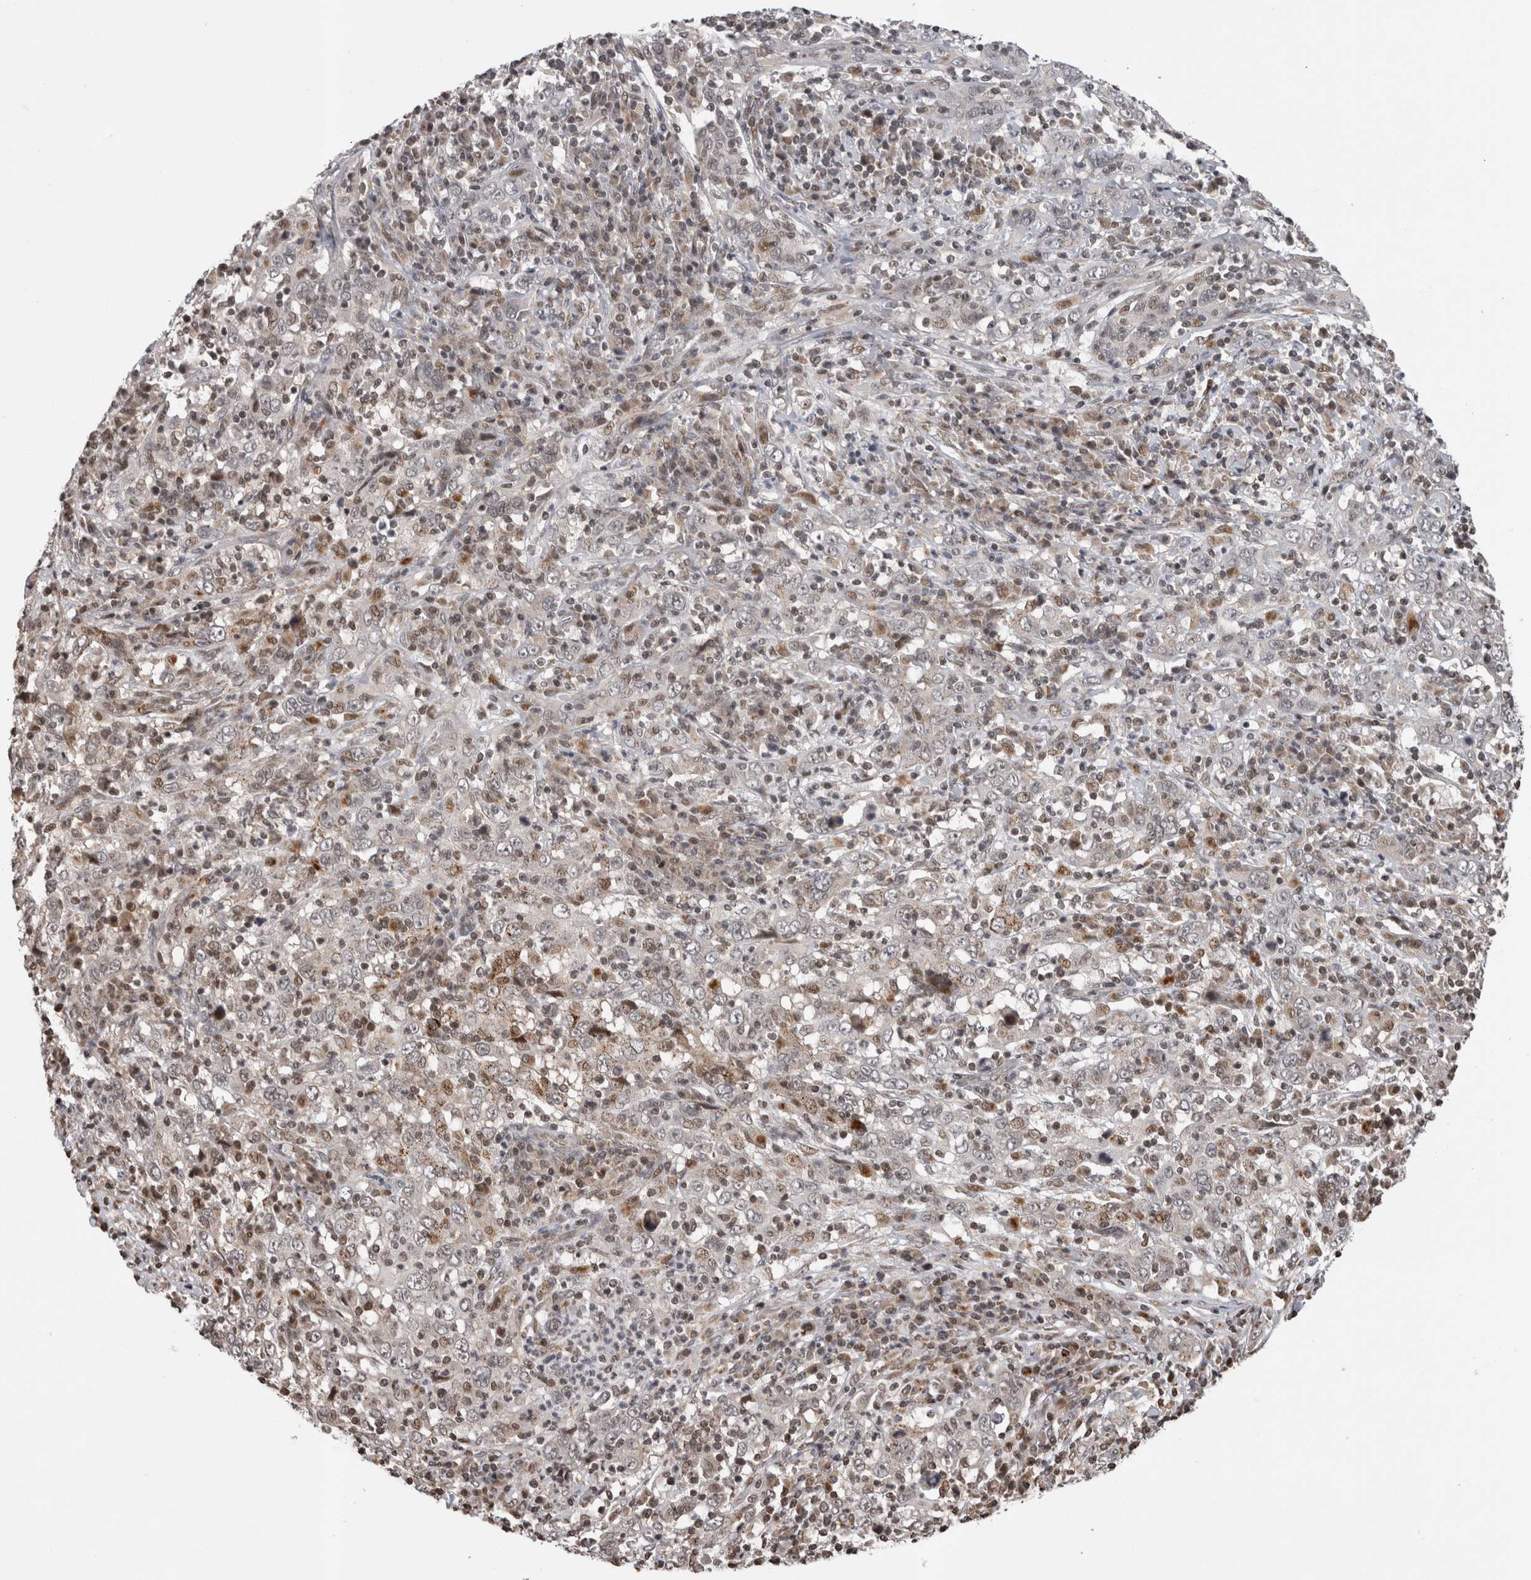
{"staining": {"intensity": "moderate", "quantity": "<25%", "location": "nuclear"}, "tissue": "cervical cancer", "cell_type": "Tumor cells", "image_type": "cancer", "snomed": [{"axis": "morphology", "description": "Squamous cell carcinoma, NOS"}, {"axis": "topography", "description": "Cervix"}], "caption": "Cervical squamous cell carcinoma was stained to show a protein in brown. There is low levels of moderate nuclear positivity in approximately <25% of tumor cells. Immunohistochemistry stains the protein in brown and the nuclei are stained blue.", "gene": "ZBTB11", "patient": {"sex": "female", "age": 46}}